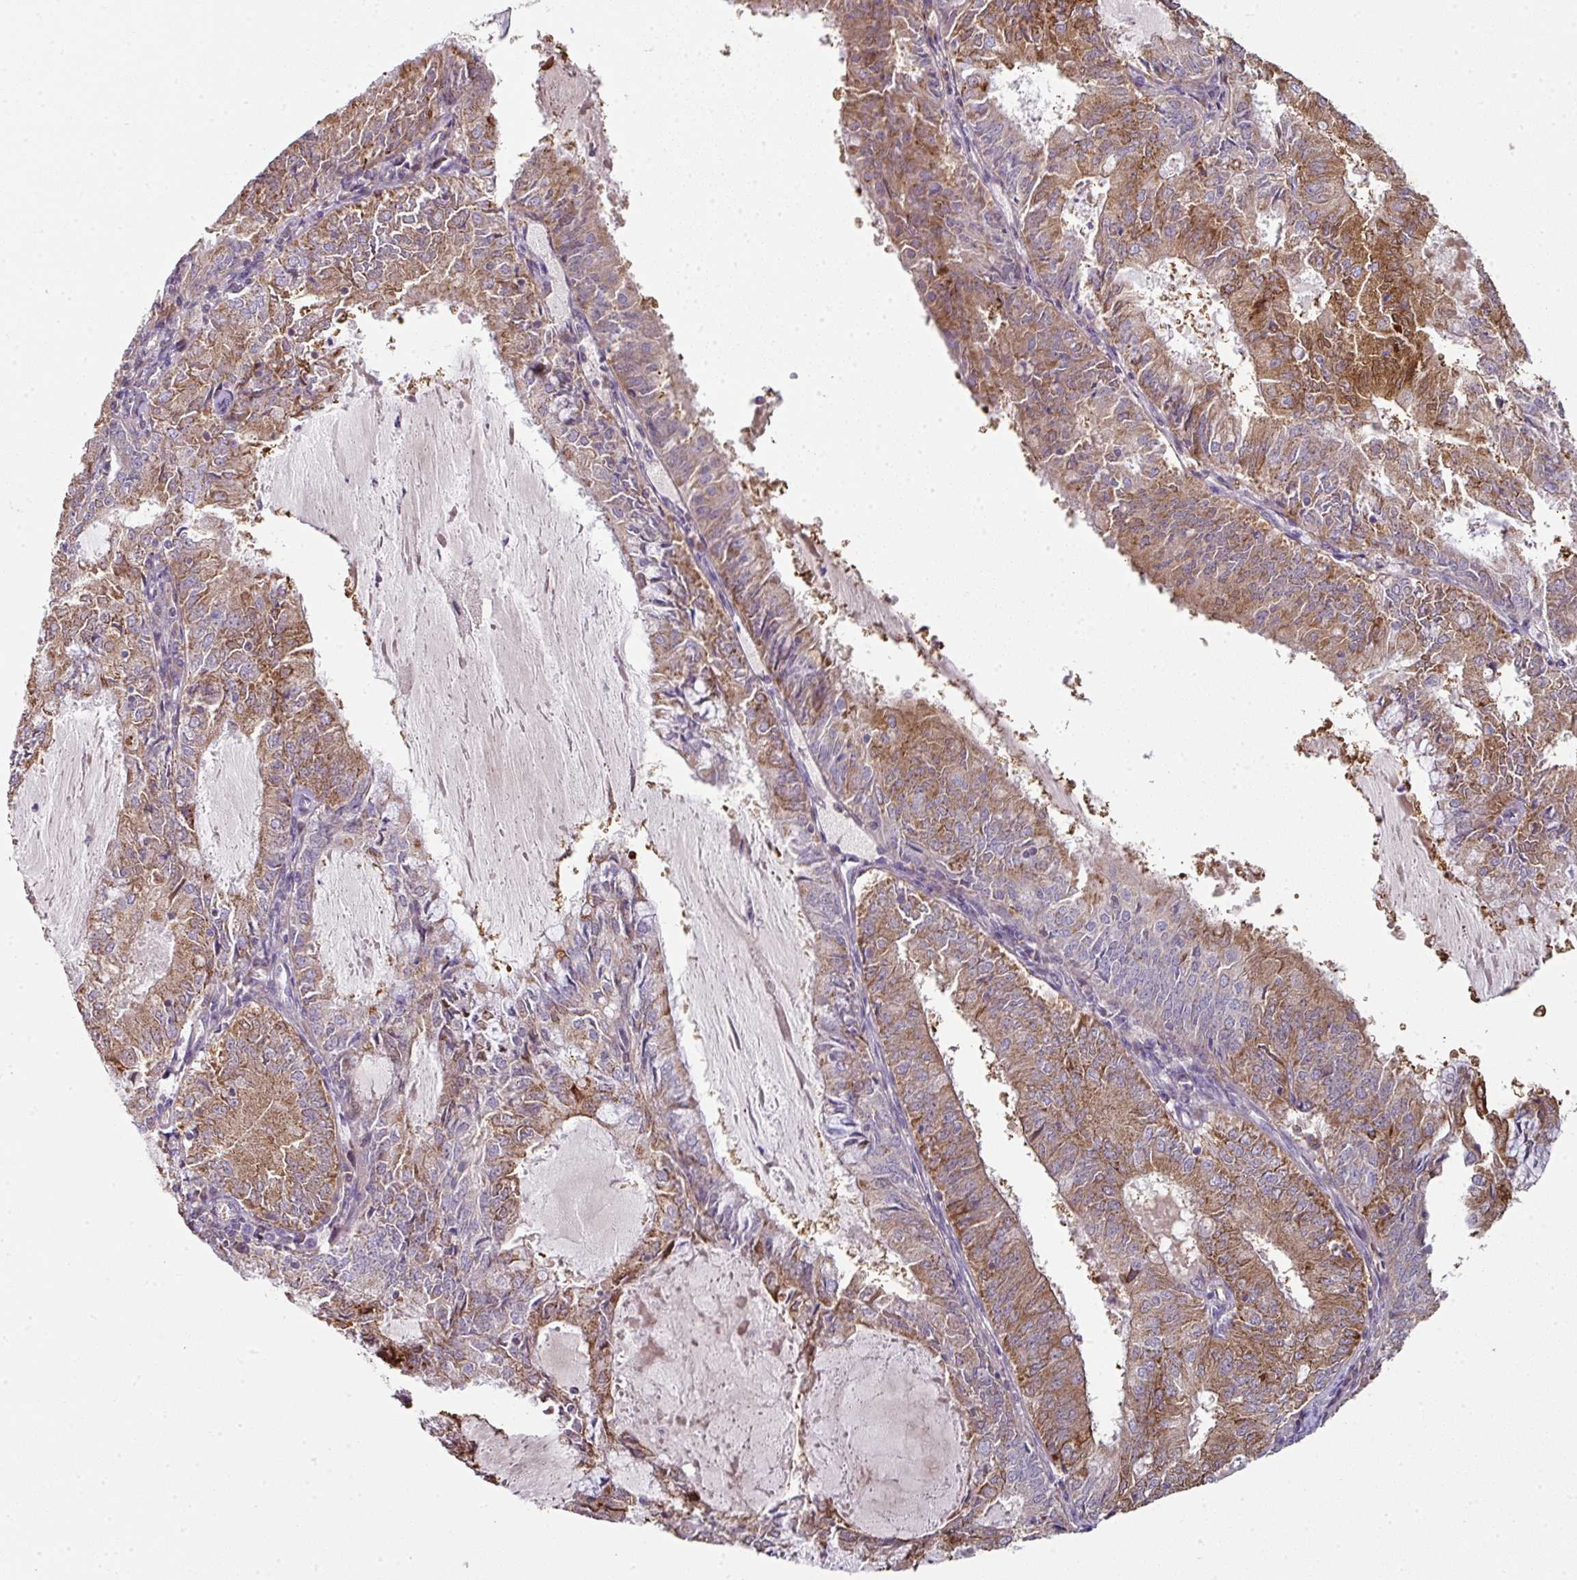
{"staining": {"intensity": "moderate", "quantity": ">75%", "location": "cytoplasmic/membranous"}, "tissue": "endometrial cancer", "cell_type": "Tumor cells", "image_type": "cancer", "snomed": [{"axis": "morphology", "description": "Adenocarcinoma, NOS"}, {"axis": "topography", "description": "Endometrium"}], "caption": "The immunohistochemical stain shows moderate cytoplasmic/membranous positivity in tumor cells of endometrial cancer (adenocarcinoma) tissue. The staining was performed using DAB (3,3'-diaminobenzidine), with brown indicating positive protein expression. Nuclei are stained blue with hematoxylin.", "gene": "ANKRD18A", "patient": {"sex": "female", "age": 57}}